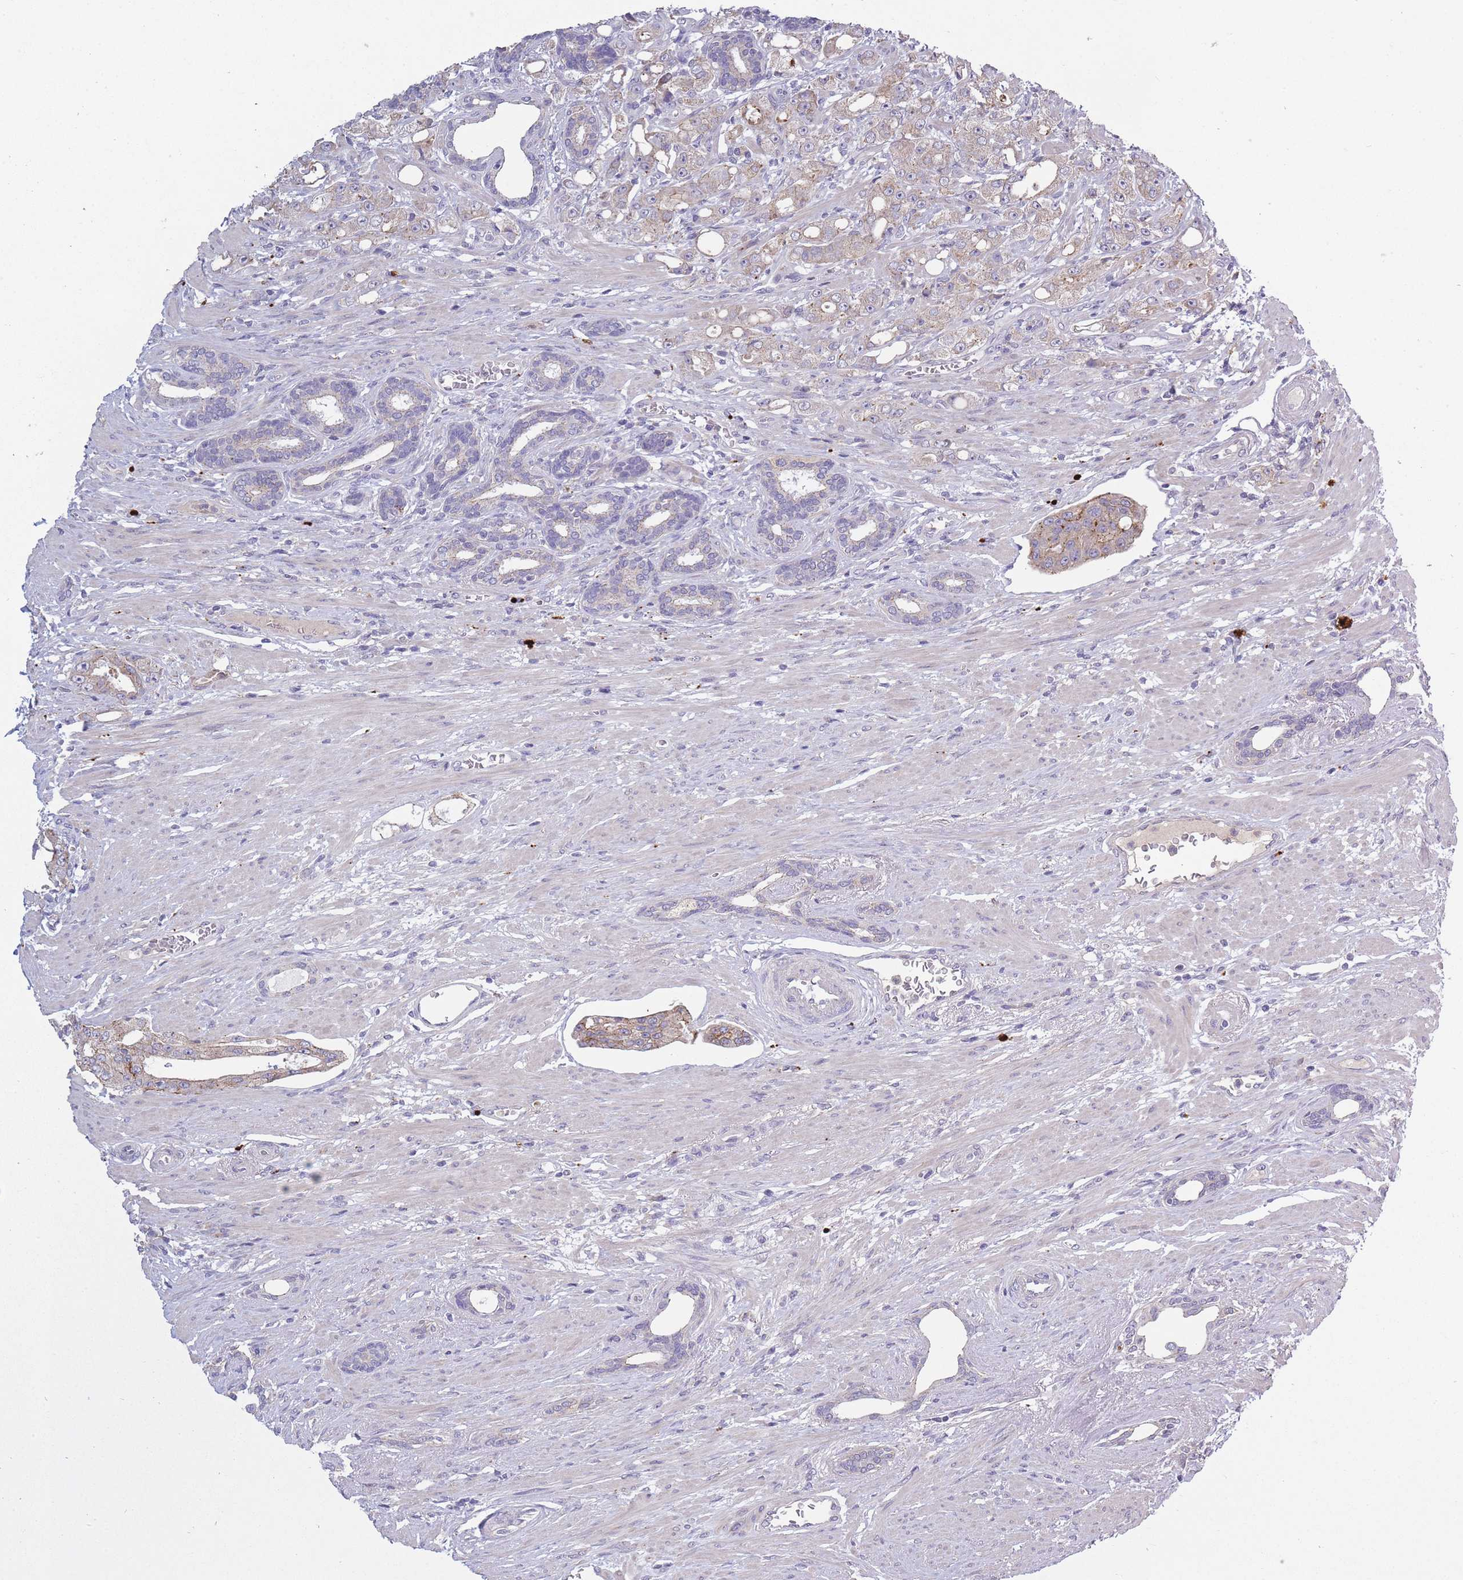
{"staining": {"intensity": "weak", "quantity": "25%-75%", "location": "cytoplasmic/membranous"}, "tissue": "prostate cancer", "cell_type": "Tumor cells", "image_type": "cancer", "snomed": [{"axis": "morphology", "description": "Adenocarcinoma, High grade"}, {"axis": "topography", "description": "Prostate"}], "caption": "IHC staining of prostate cancer (adenocarcinoma (high-grade)), which reveals low levels of weak cytoplasmic/membranous positivity in about 25%-75% of tumor cells indicating weak cytoplasmic/membranous protein positivity. The staining was performed using DAB (3,3'-diaminobenzidine) (brown) for protein detection and nuclei were counterstained in hematoxylin (blue).", "gene": "TRIM61", "patient": {"sex": "male", "age": 69}}